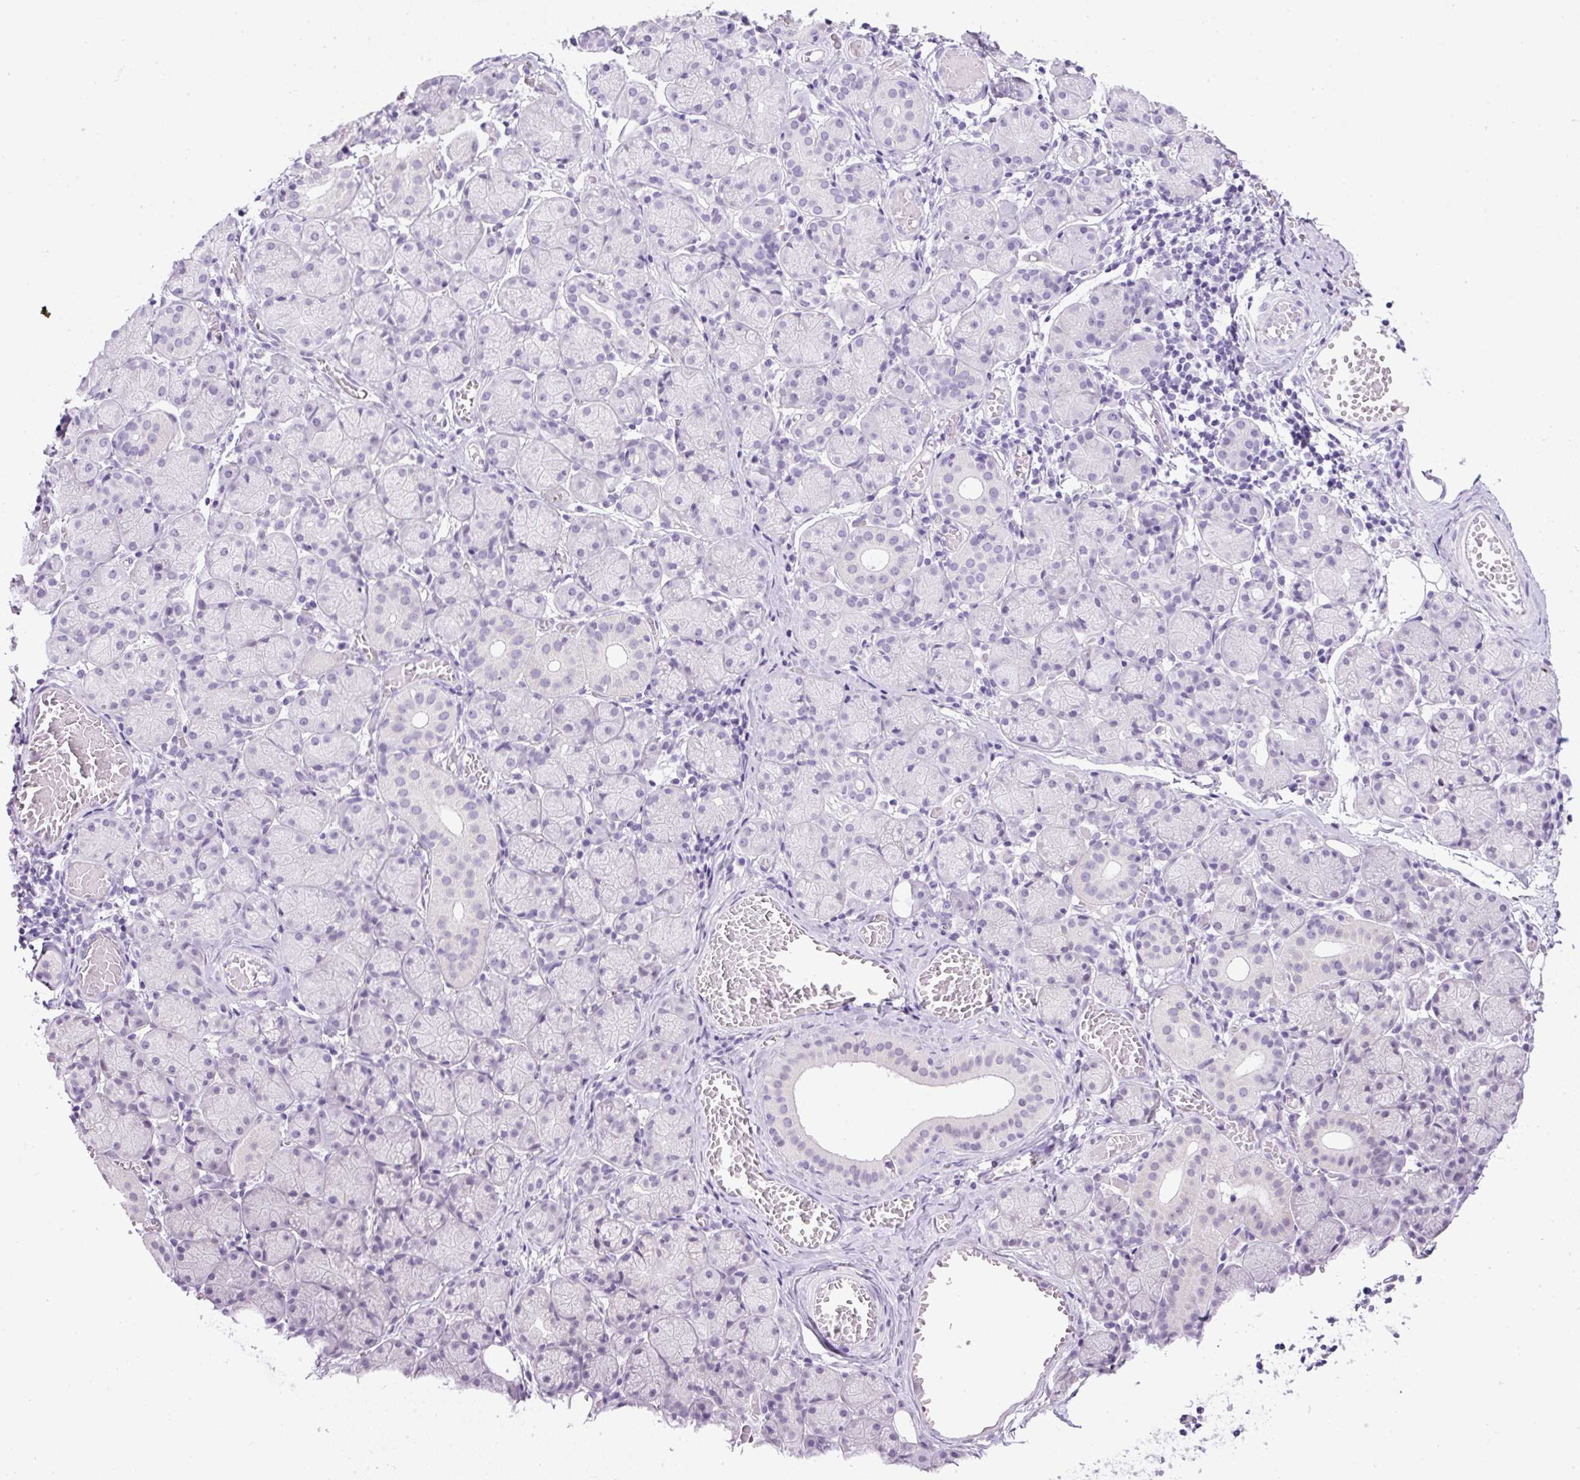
{"staining": {"intensity": "negative", "quantity": "none", "location": "none"}, "tissue": "salivary gland", "cell_type": "Glandular cells", "image_type": "normal", "snomed": [{"axis": "morphology", "description": "Normal tissue, NOS"}, {"axis": "topography", "description": "Salivary gland"}], "caption": "This is an immunohistochemistry (IHC) micrograph of benign human salivary gland. There is no staining in glandular cells.", "gene": "RHBDD2", "patient": {"sex": "female", "age": 24}}